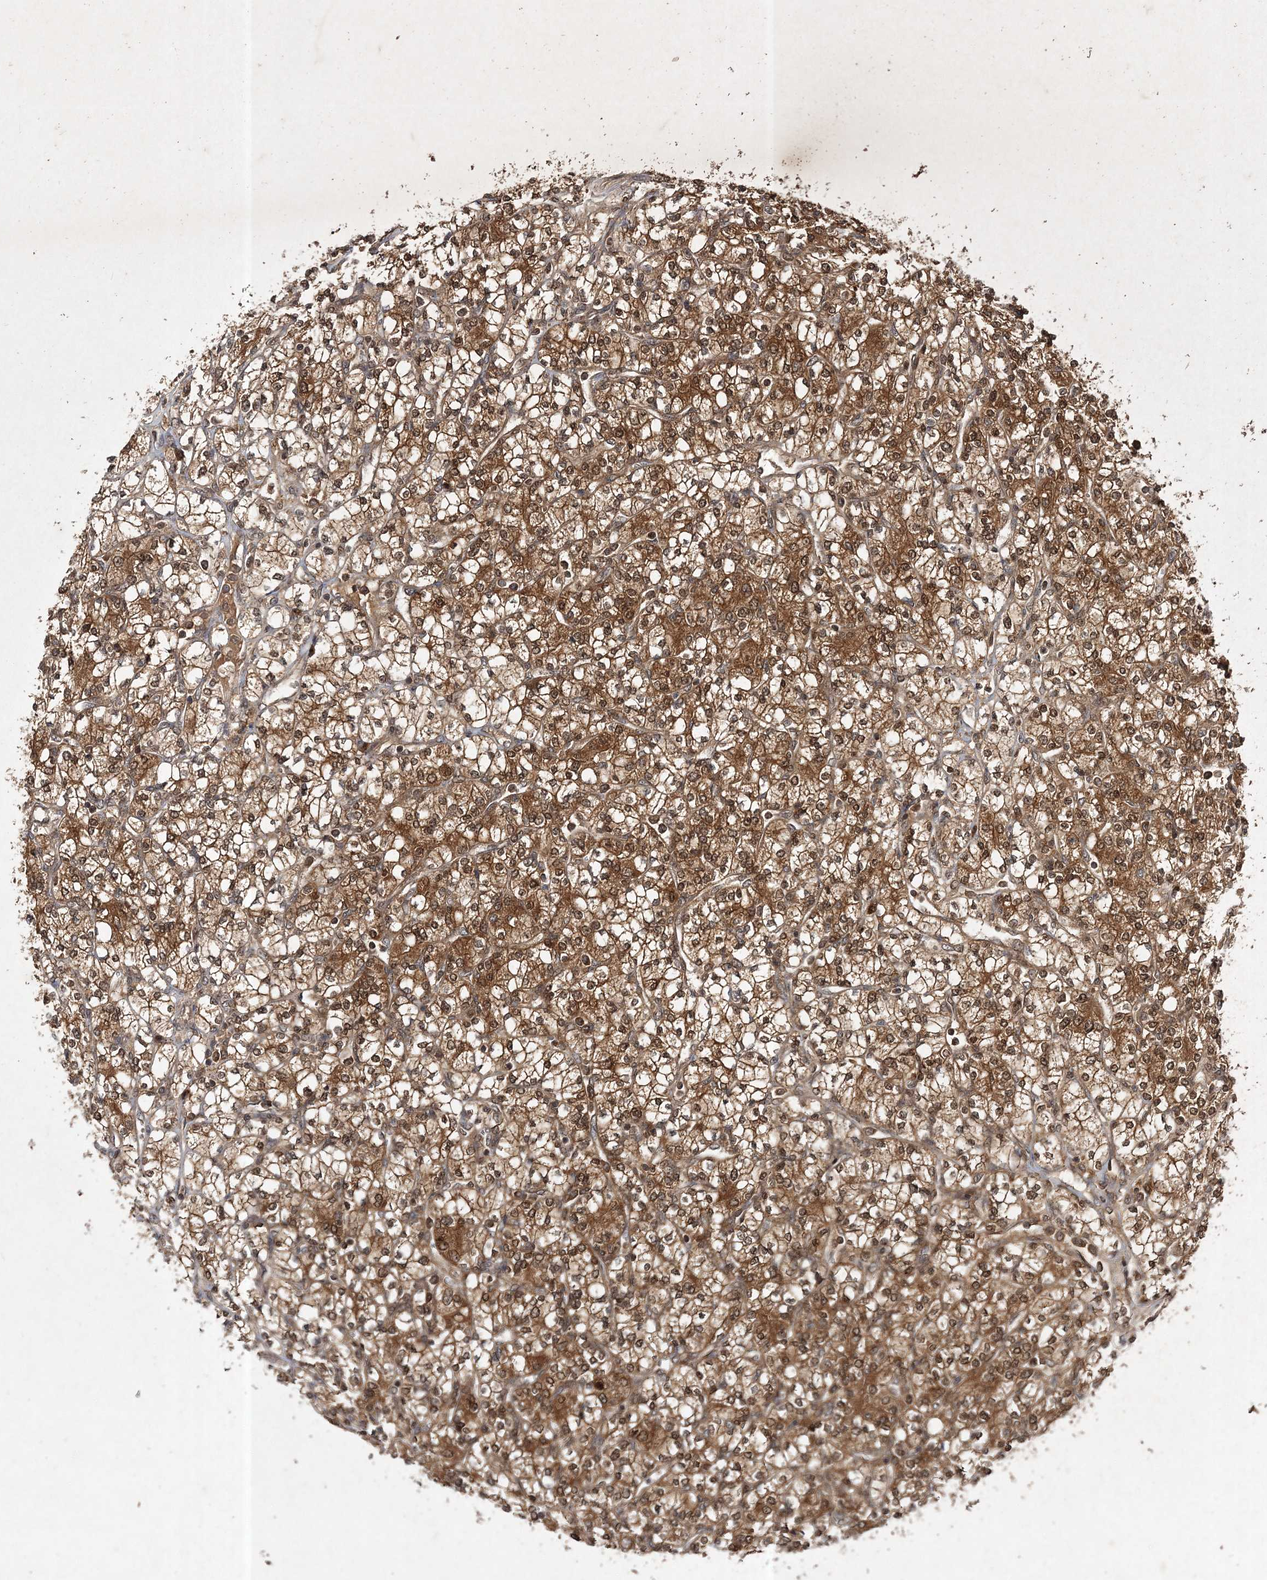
{"staining": {"intensity": "strong", "quantity": ">75%", "location": "cytoplasmic/membranous,nuclear"}, "tissue": "renal cancer", "cell_type": "Tumor cells", "image_type": "cancer", "snomed": [{"axis": "morphology", "description": "Adenocarcinoma, NOS"}, {"axis": "topography", "description": "Kidney"}], "caption": "A brown stain highlights strong cytoplasmic/membranous and nuclear staining of a protein in human renal cancer (adenocarcinoma) tumor cells.", "gene": "NIF3L1", "patient": {"sex": "male", "age": 77}}